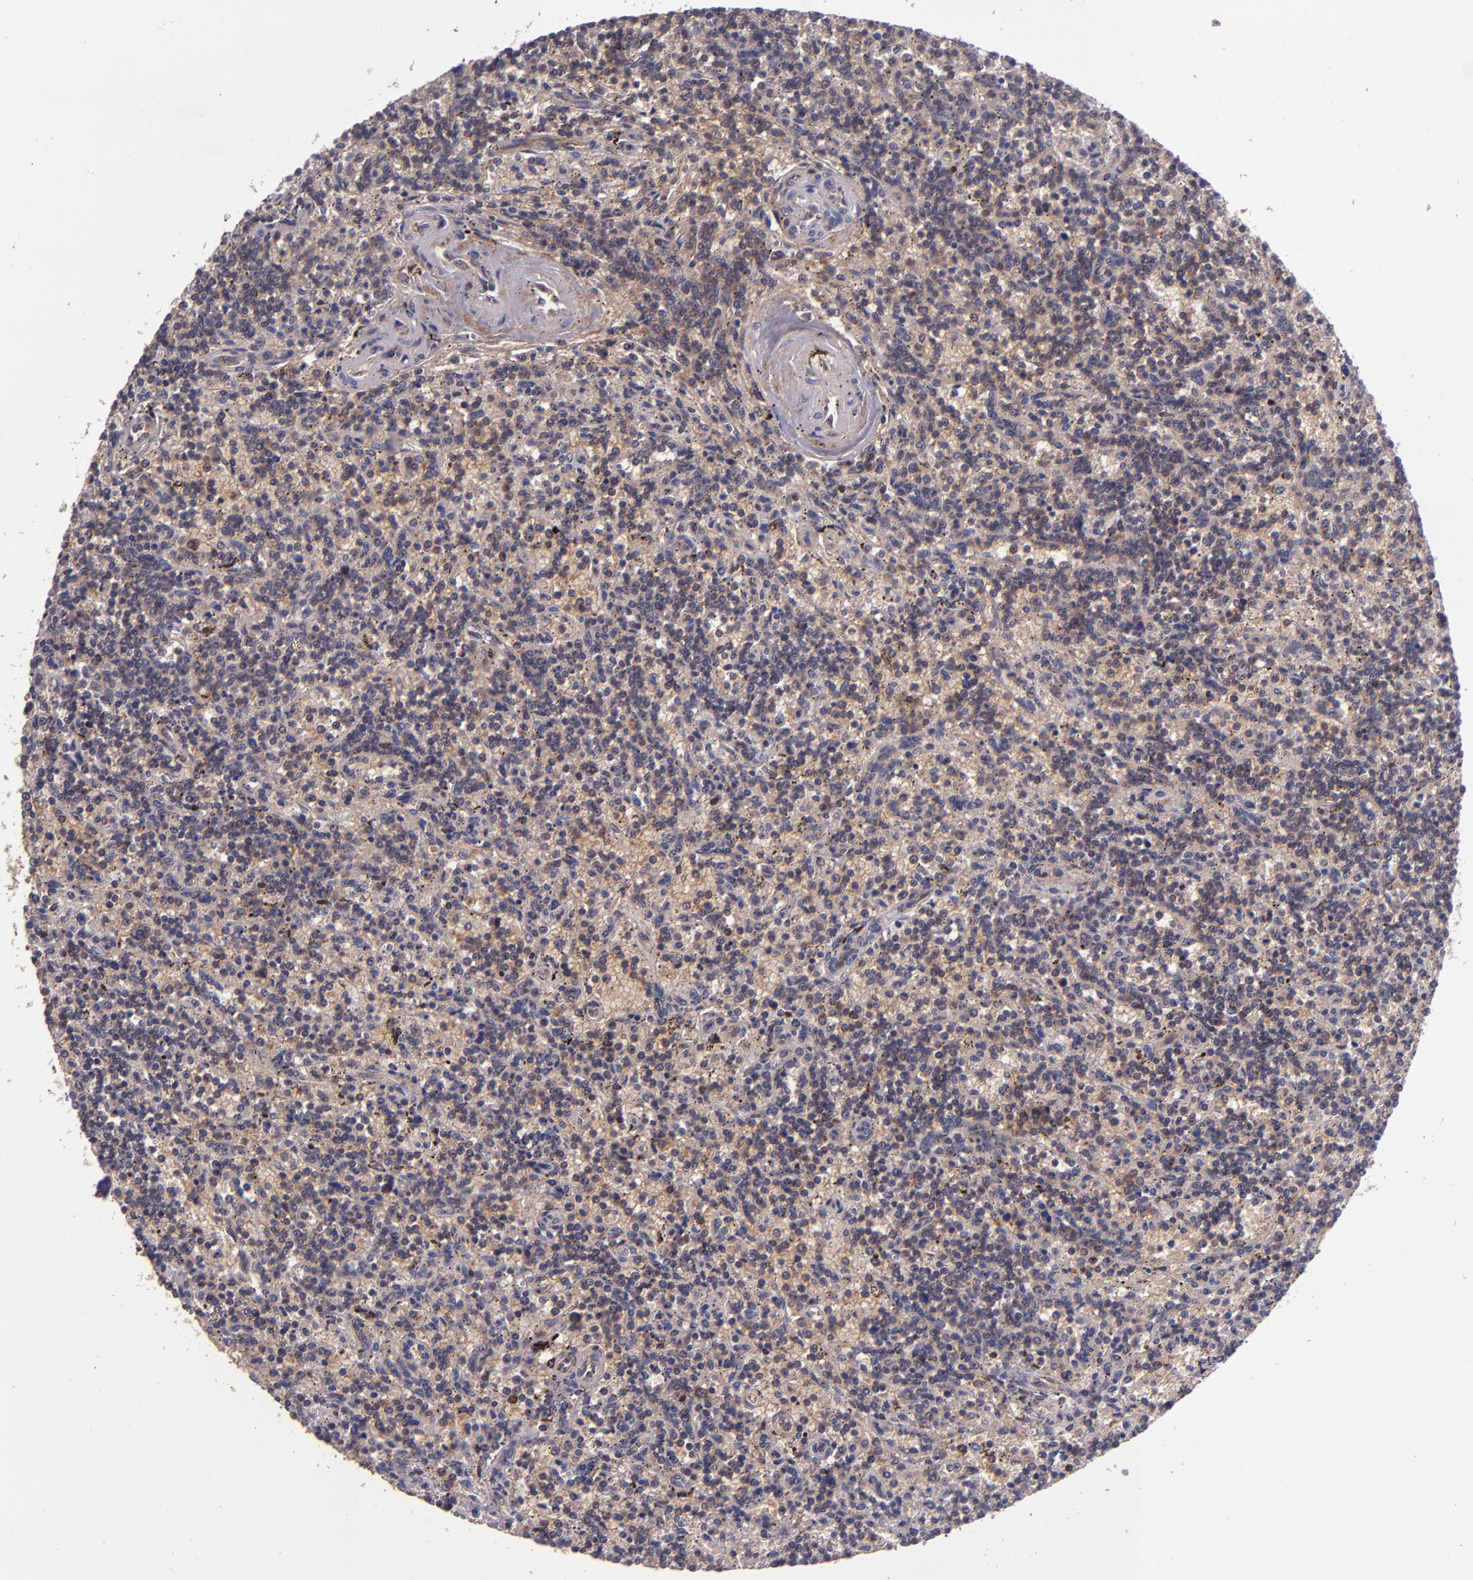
{"staining": {"intensity": "weak", "quantity": ">75%", "location": "cytoplasmic/membranous"}, "tissue": "lymphoma", "cell_type": "Tumor cells", "image_type": "cancer", "snomed": [{"axis": "morphology", "description": "Malignant lymphoma, non-Hodgkin's type, Low grade"}, {"axis": "topography", "description": "Spleen"}], "caption": "Immunohistochemistry (IHC) histopathology image of neoplastic tissue: human lymphoma stained using immunohistochemistry exhibits low levels of weak protein expression localized specifically in the cytoplasmic/membranous of tumor cells, appearing as a cytoplasmic/membranous brown color.", "gene": "USP51", "patient": {"sex": "male", "age": 73}}